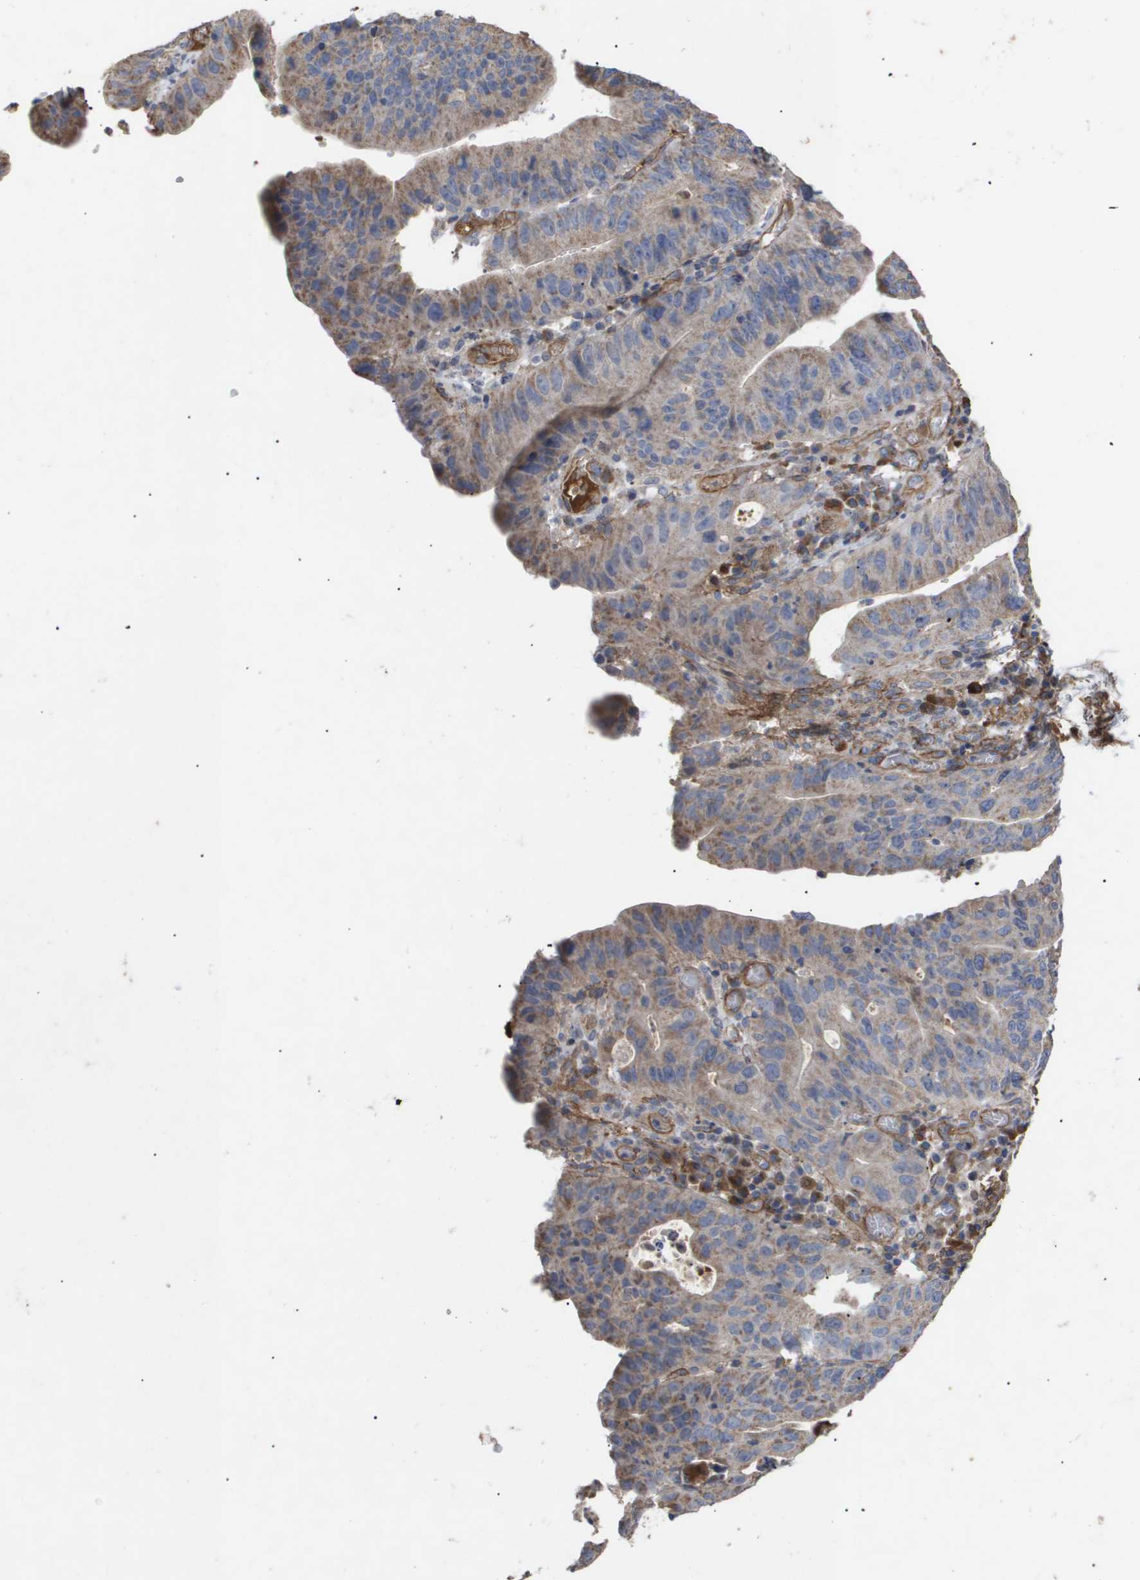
{"staining": {"intensity": "weak", "quantity": ">75%", "location": "cytoplasmic/membranous"}, "tissue": "stomach cancer", "cell_type": "Tumor cells", "image_type": "cancer", "snomed": [{"axis": "morphology", "description": "Adenocarcinoma, NOS"}, {"axis": "topography", "description": "Stomach"}], "caption": "Immunohistochemical staining of stomach cancer shows weak cytoplasmic/membranous protein staining in about >75% of tumor cells. Immunohistochemistry (ihc) stains the protein in brown and the nuclei are stained blue.", "gene": "TNS1", "patient": {"sex": "male", "age": 59}}